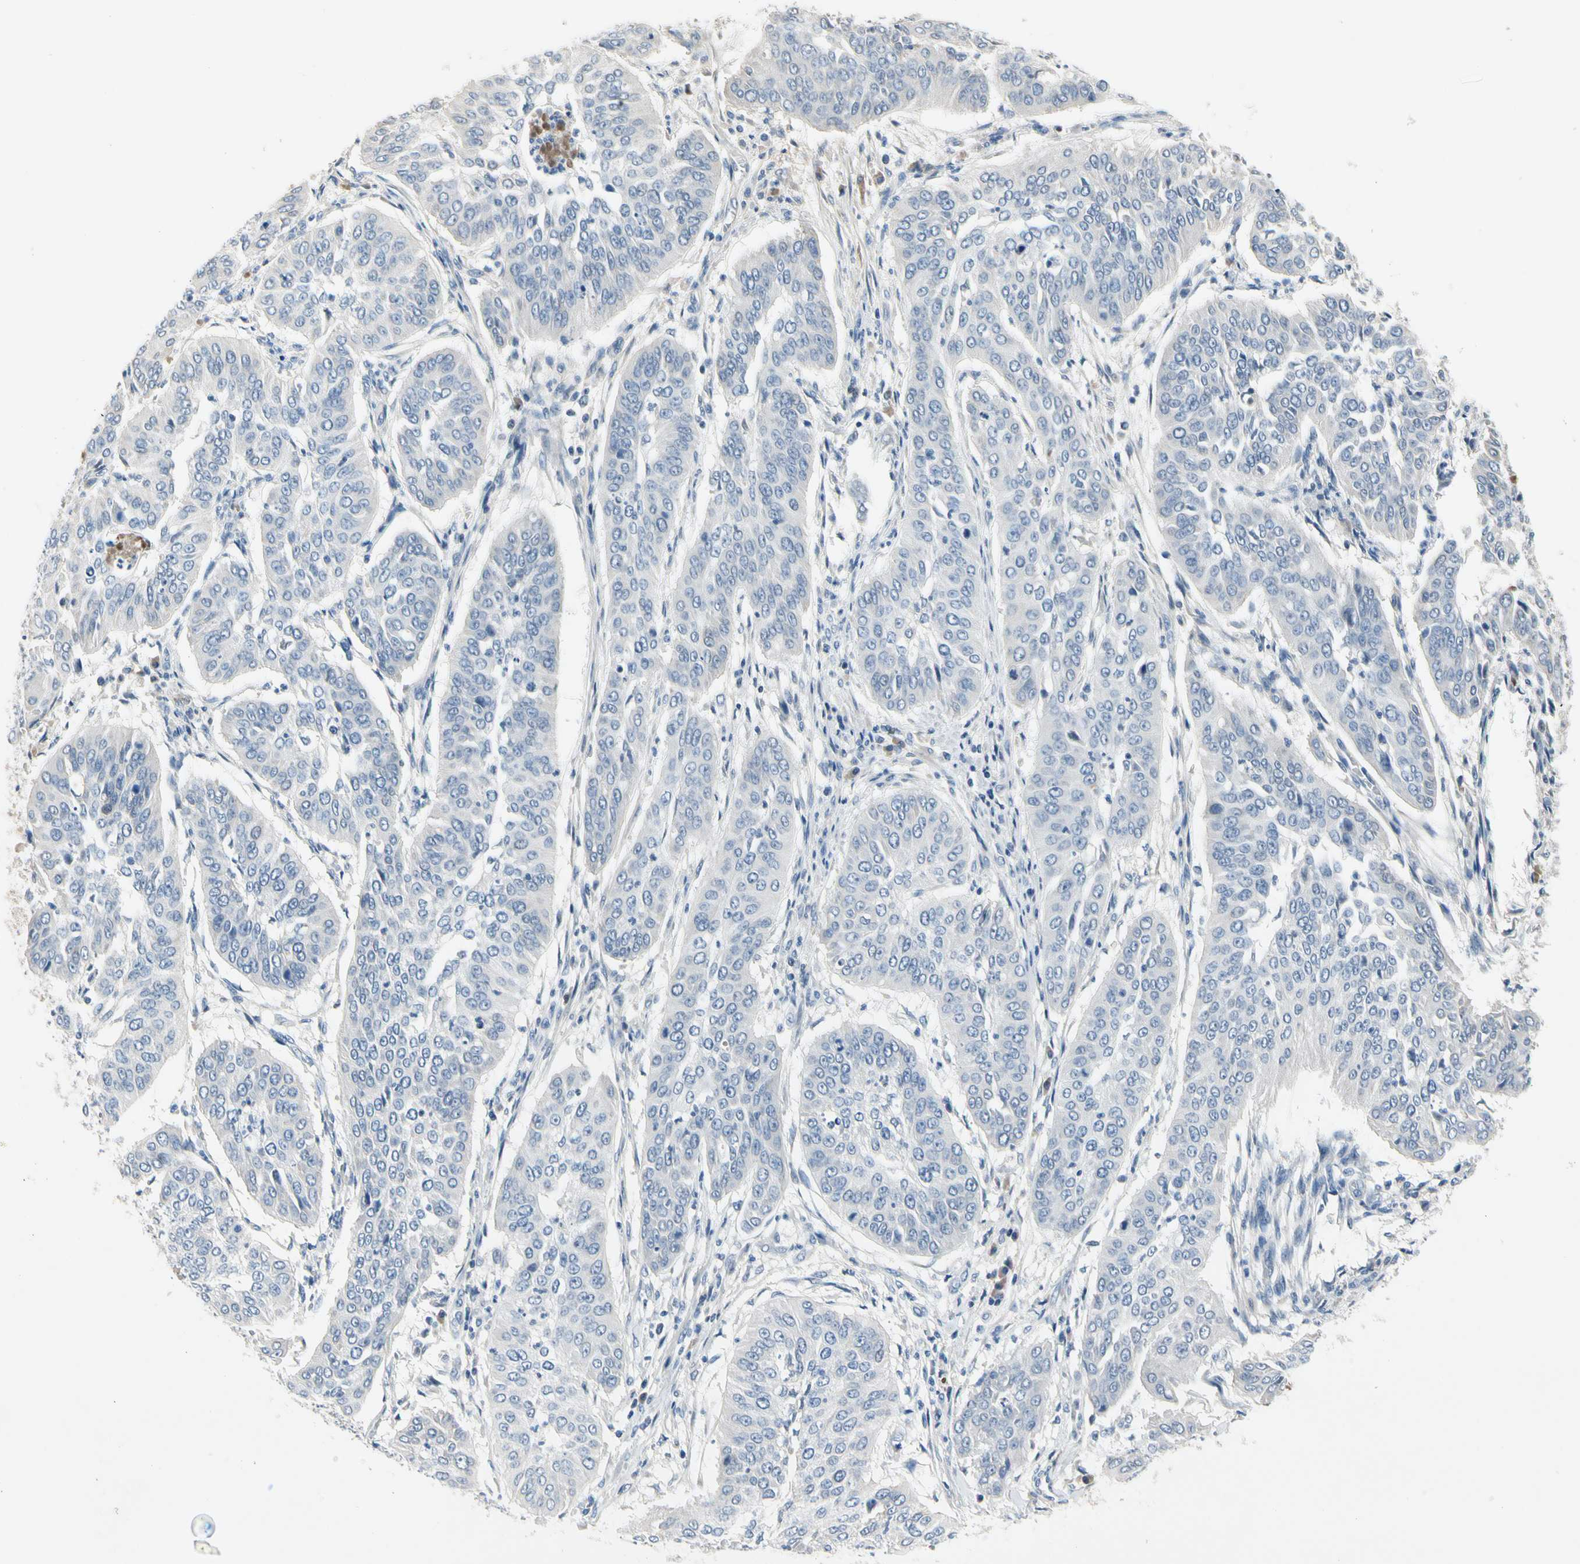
{"staining": {"intensity": "negative", "quantity": "none", "location": "none"}, "tissue": "cervical cancer", "cell_type": "Tumor cells", "image_type": "cancer", "snomed": [{"axis": "morphology", "description": "Normal tissue, NOS"}, {"axis": "morphology", "description": "Squamous cell carcinoma, NOS"}, {"axis": "topography", "description": "Cervix"}], "caption": "DAB (3,3'-diaminobenzidine) immunohistochemical staining of human cervical cancer reveals no significant positivity in tumor cells.", "gene": "ECRG4", "patient": {"sex": "female", "age": 39}}